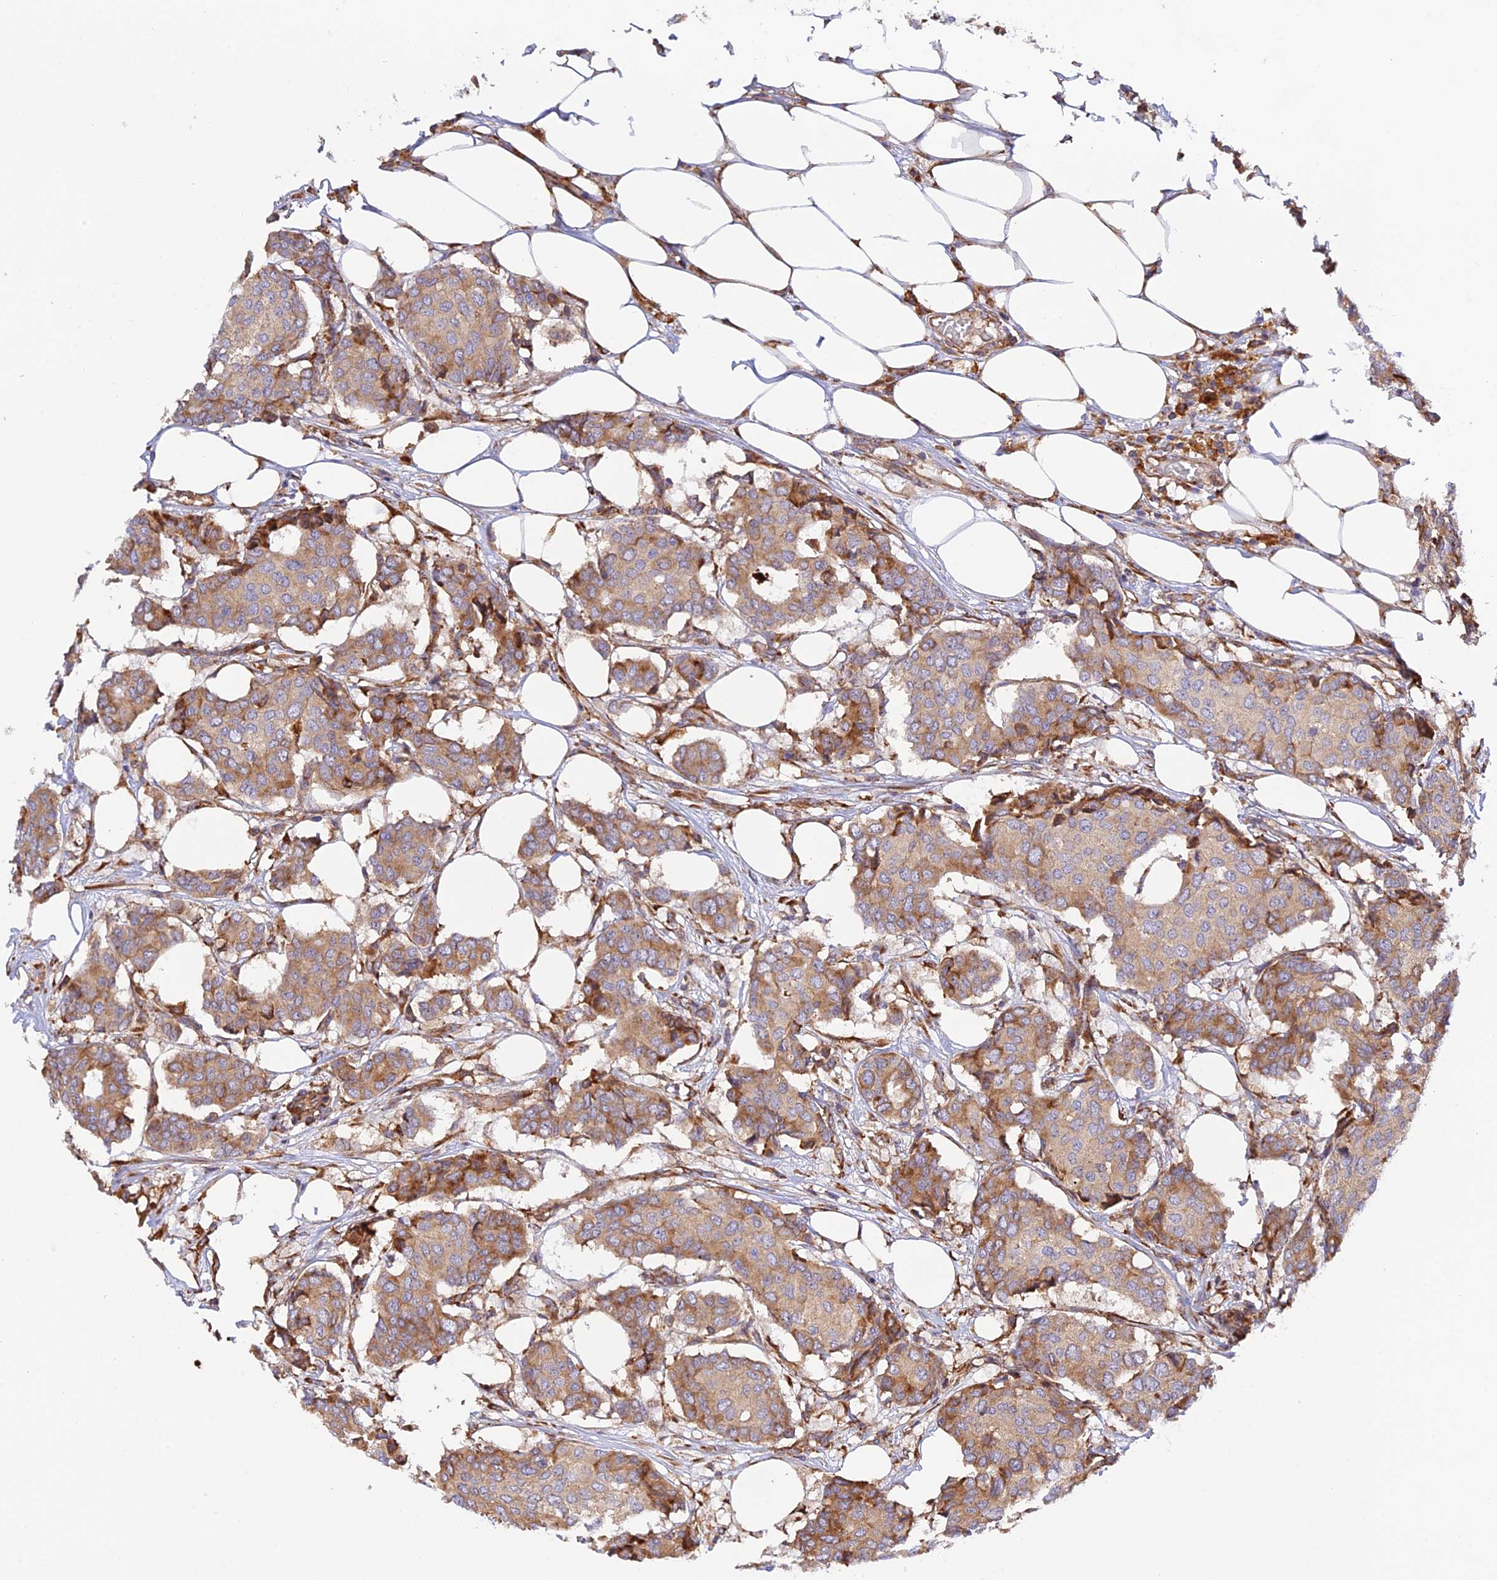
{"staining": {"intensity": "moderate", "quantity": "25%-75%", "location": "cytoplasmic/membranous"}, "tissue": "breast cancer", "cell_type": "Tumor cells", "image_type": "cancer", "snomed": [{"axis": "morphology", "description": "Duct carcinoma"}, {"axis": "topography", "description": "Breast"}], "caption": "Immunohistochemistry (IHC) (DAB (3,3'-diaminobenzidine)) staining of breast infiltrating ductal carcinoma demonstrates moderate cytoplasmic/membranous protein expression in about 25%-75% of tumor cells.", "gene": "RPL5", "patient": {"sex": "female", "age": 75}}